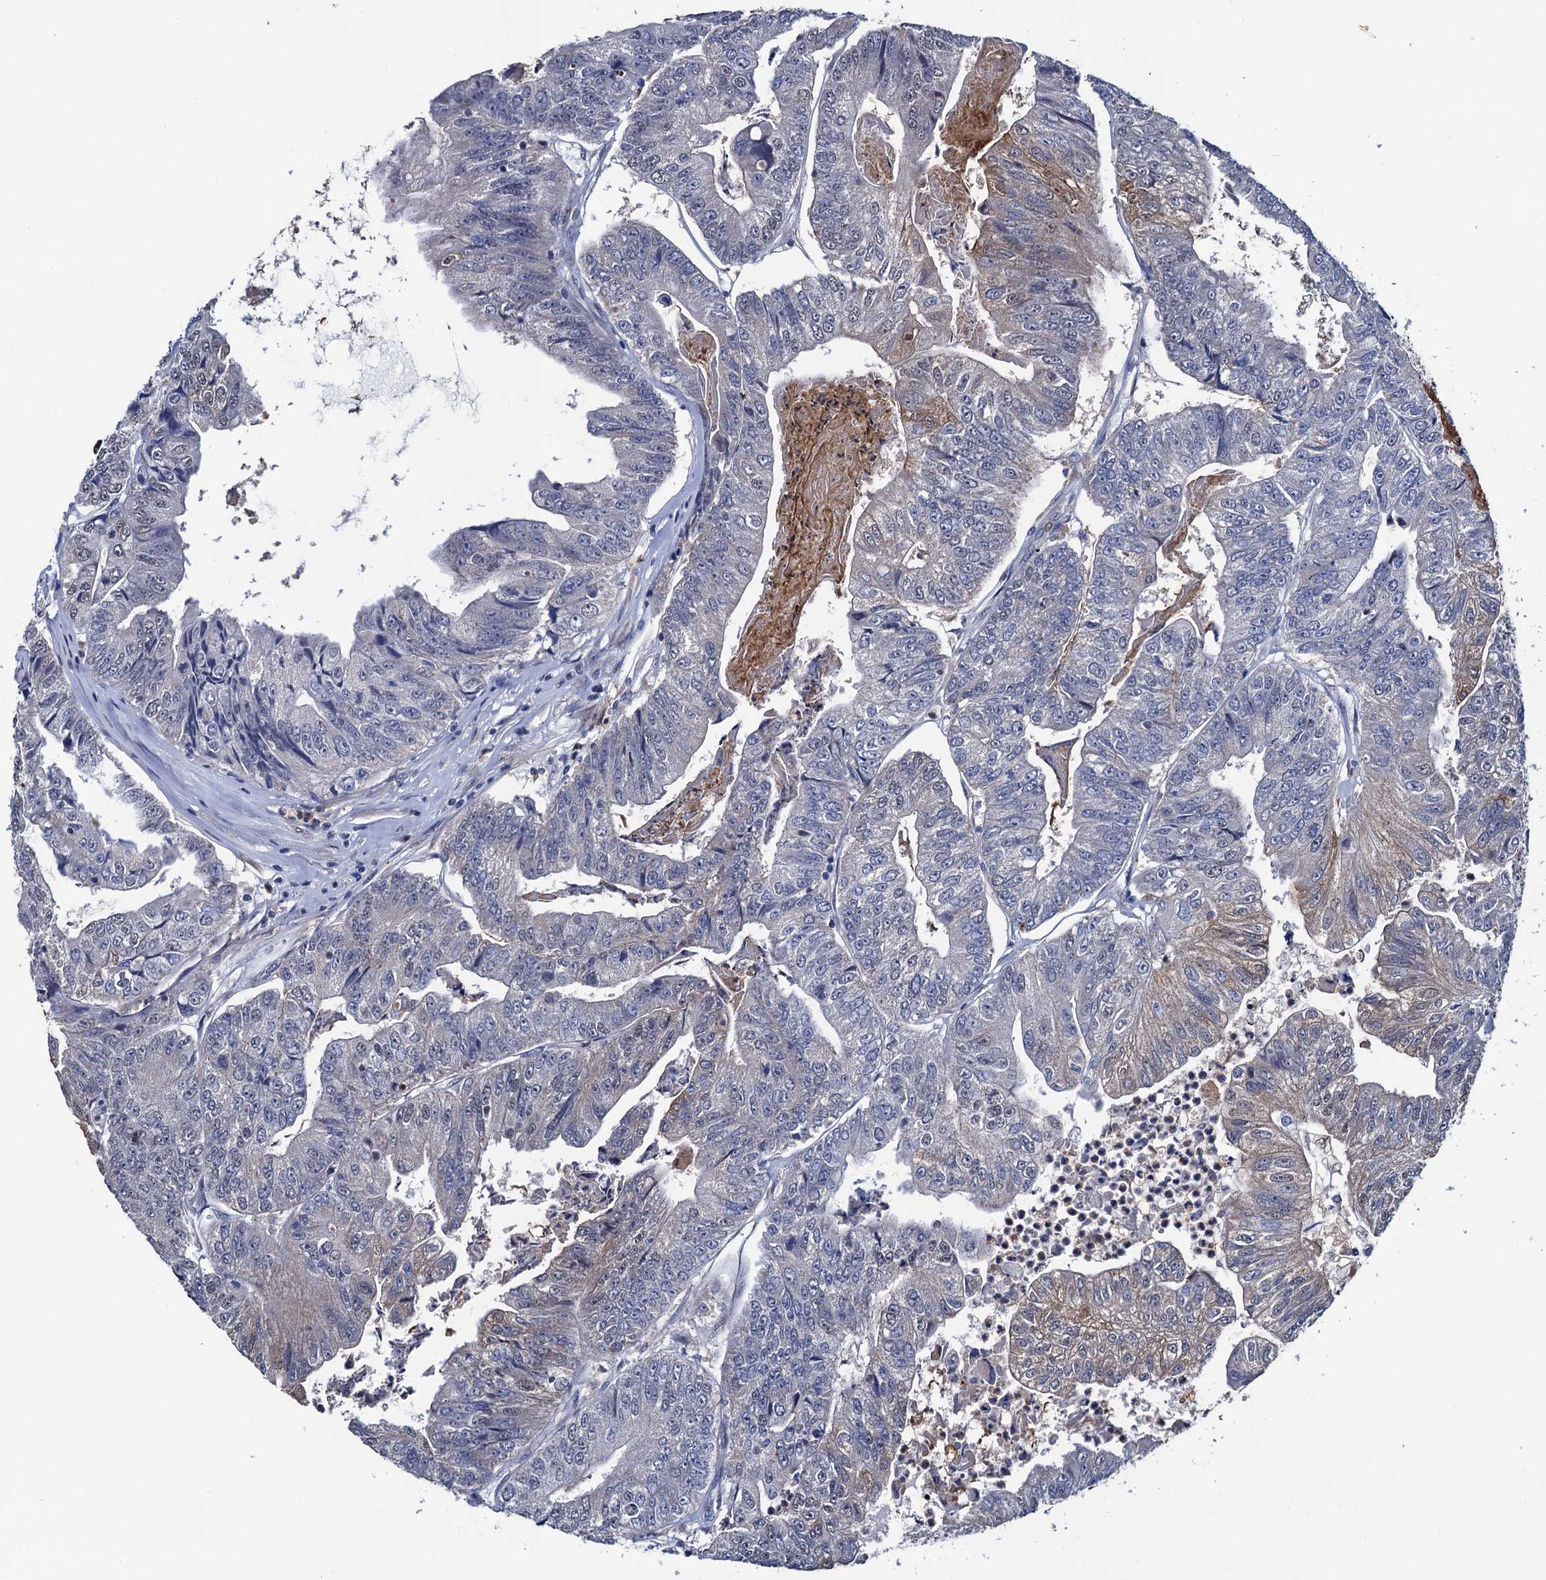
{"staining": {"intensity": "weak", "quantity": "<25%", "location": "cytoplasmic/membranous"}, "tissue": "colorectal cancer", "cell_type": "Tumor cells", "image_type": "cancer", "snomed": [{"axis": "morphology", "description": "Adenocarcinoma, NOS"}, {"axis": "topography", "description": "Colon"}], "caption": "Immunohistochemistry (IHC) histopathology image of human adenocarcinoma (colorectal) stained for a protein (brown), which shows no staining in tumor cells.", "gene": "FAM222A", "patient": {"sex": "female", "age": 67}}